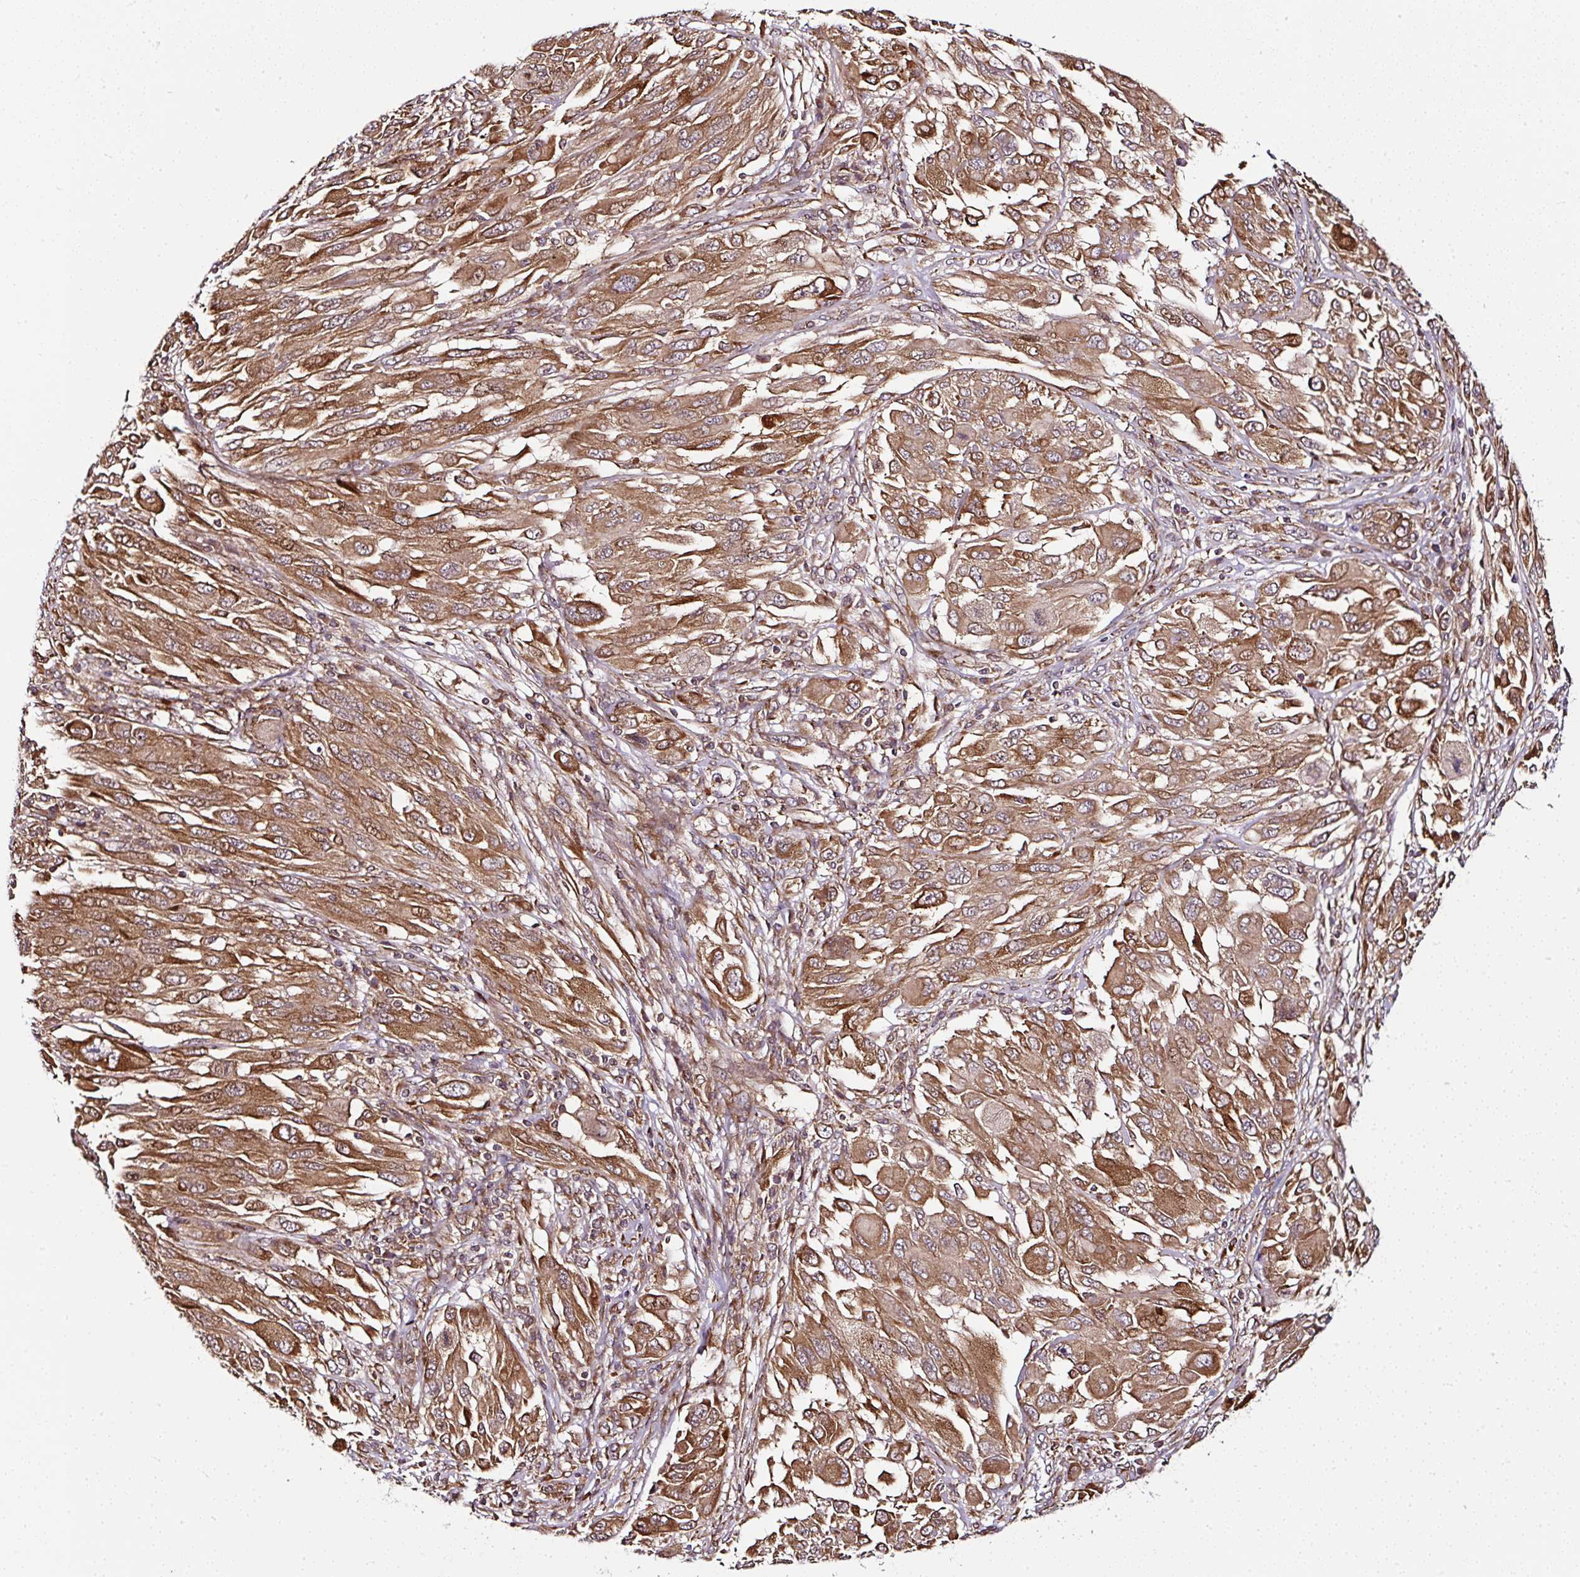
{"staining": {"intensity": "moderate", "quantity": ">75%", "location": "cytoplasmic/membranous"}, "tissue": "melanoma", "cell_type": "Tumor cells", "image_type": "cancer", "snomed": [{"axis": "morphology", "description": "Malignant melanoma, NOS"}, {"axis": "topography", "description": "Skin"}], "caption": "Immunohistochemical staining of melanoma demonstrates moderate cytoplasmic/membranous protein staining in about >75% of tumor cells.", "gene": "KDM4E", "patient": {"sex": "female", "age": 91}}